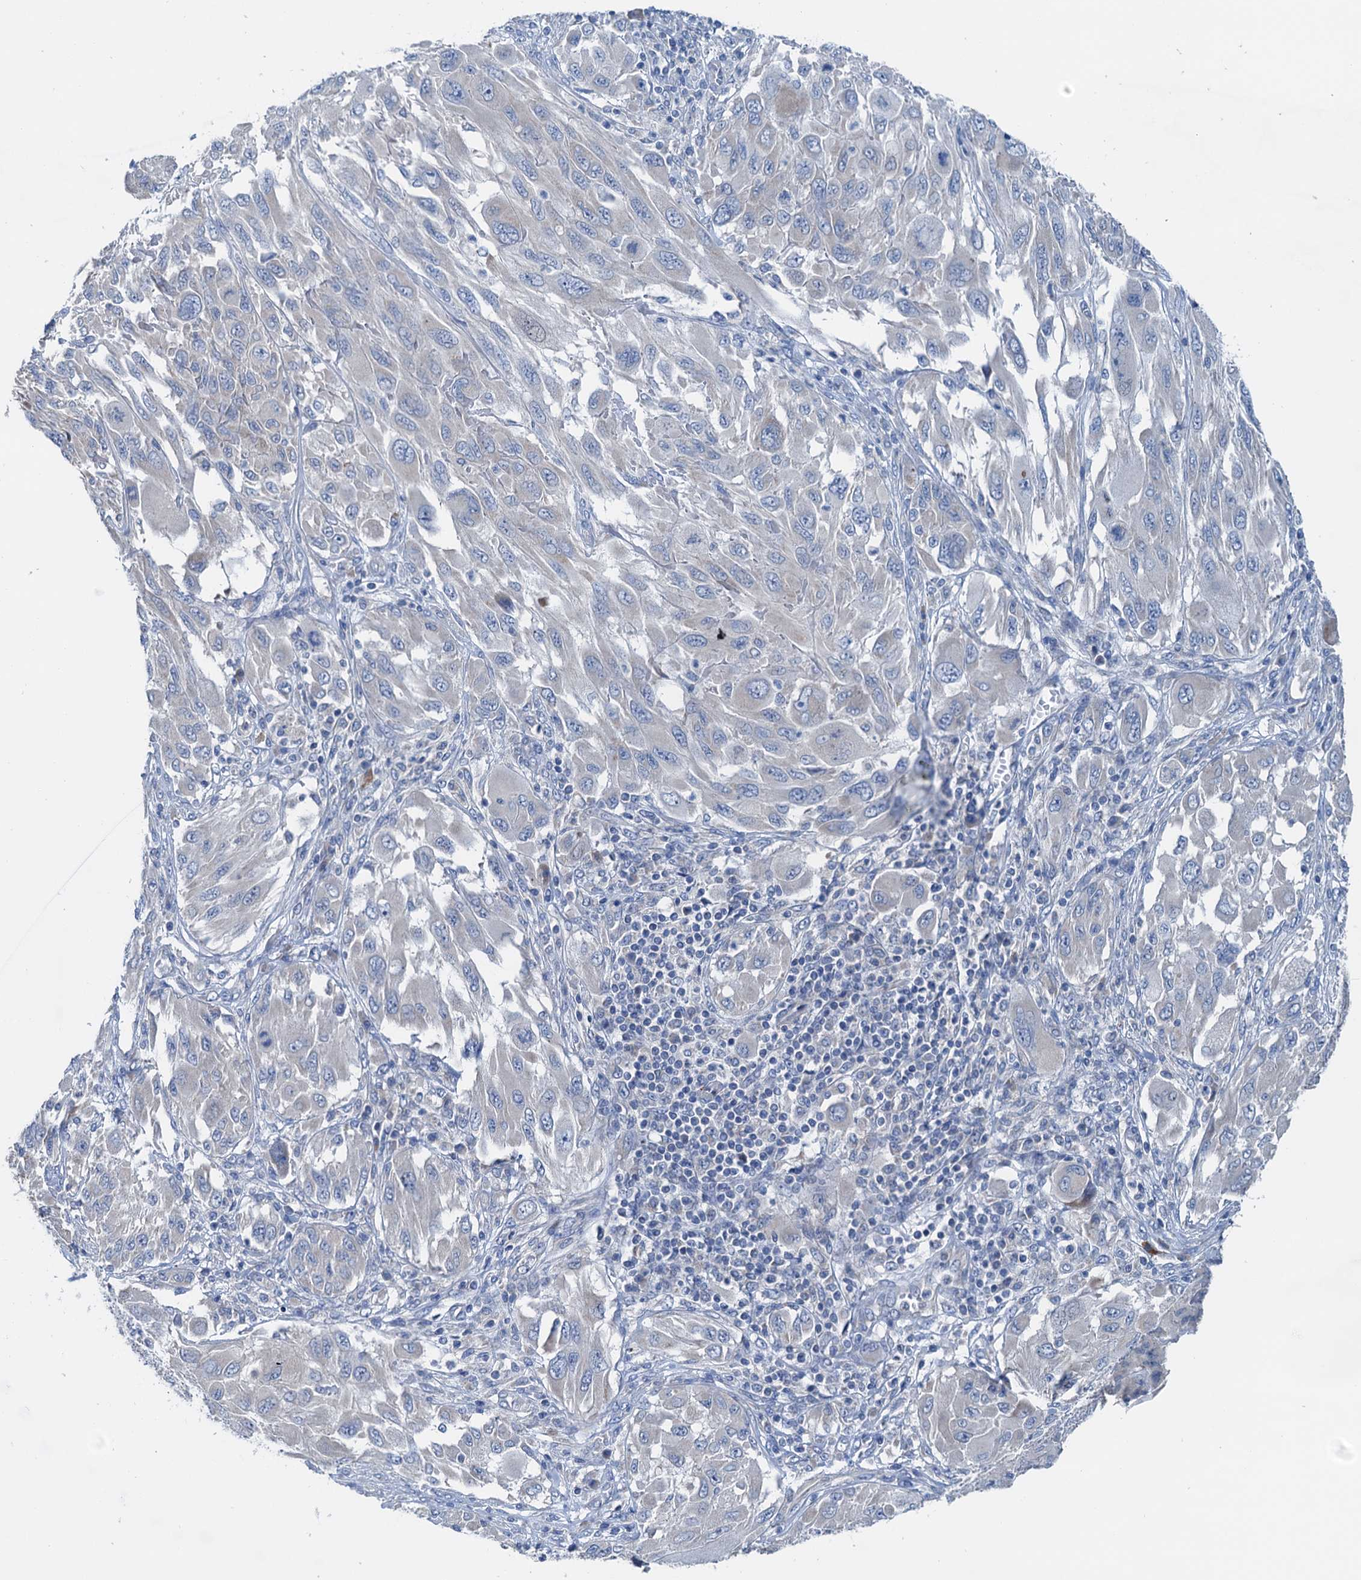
{"staining": {"intensity": "negative", "quantity": "none", "location": "none"}, "tissue": "melanoma", "cell_type": "Tumor cells", "image_type": "cancer", "snomed": [{"axis": "morphology", "description": "Malignant melanoma, NOS"}, {"axis": "topography", "description": "Skin"}], "caption": "This is an immunohistochemistry (IHC) photomicrograph of human melanoma. There is no positivity in tumor cells.", "gene": "ELAC1", "patient": {"sex": "female", "age": 91}}